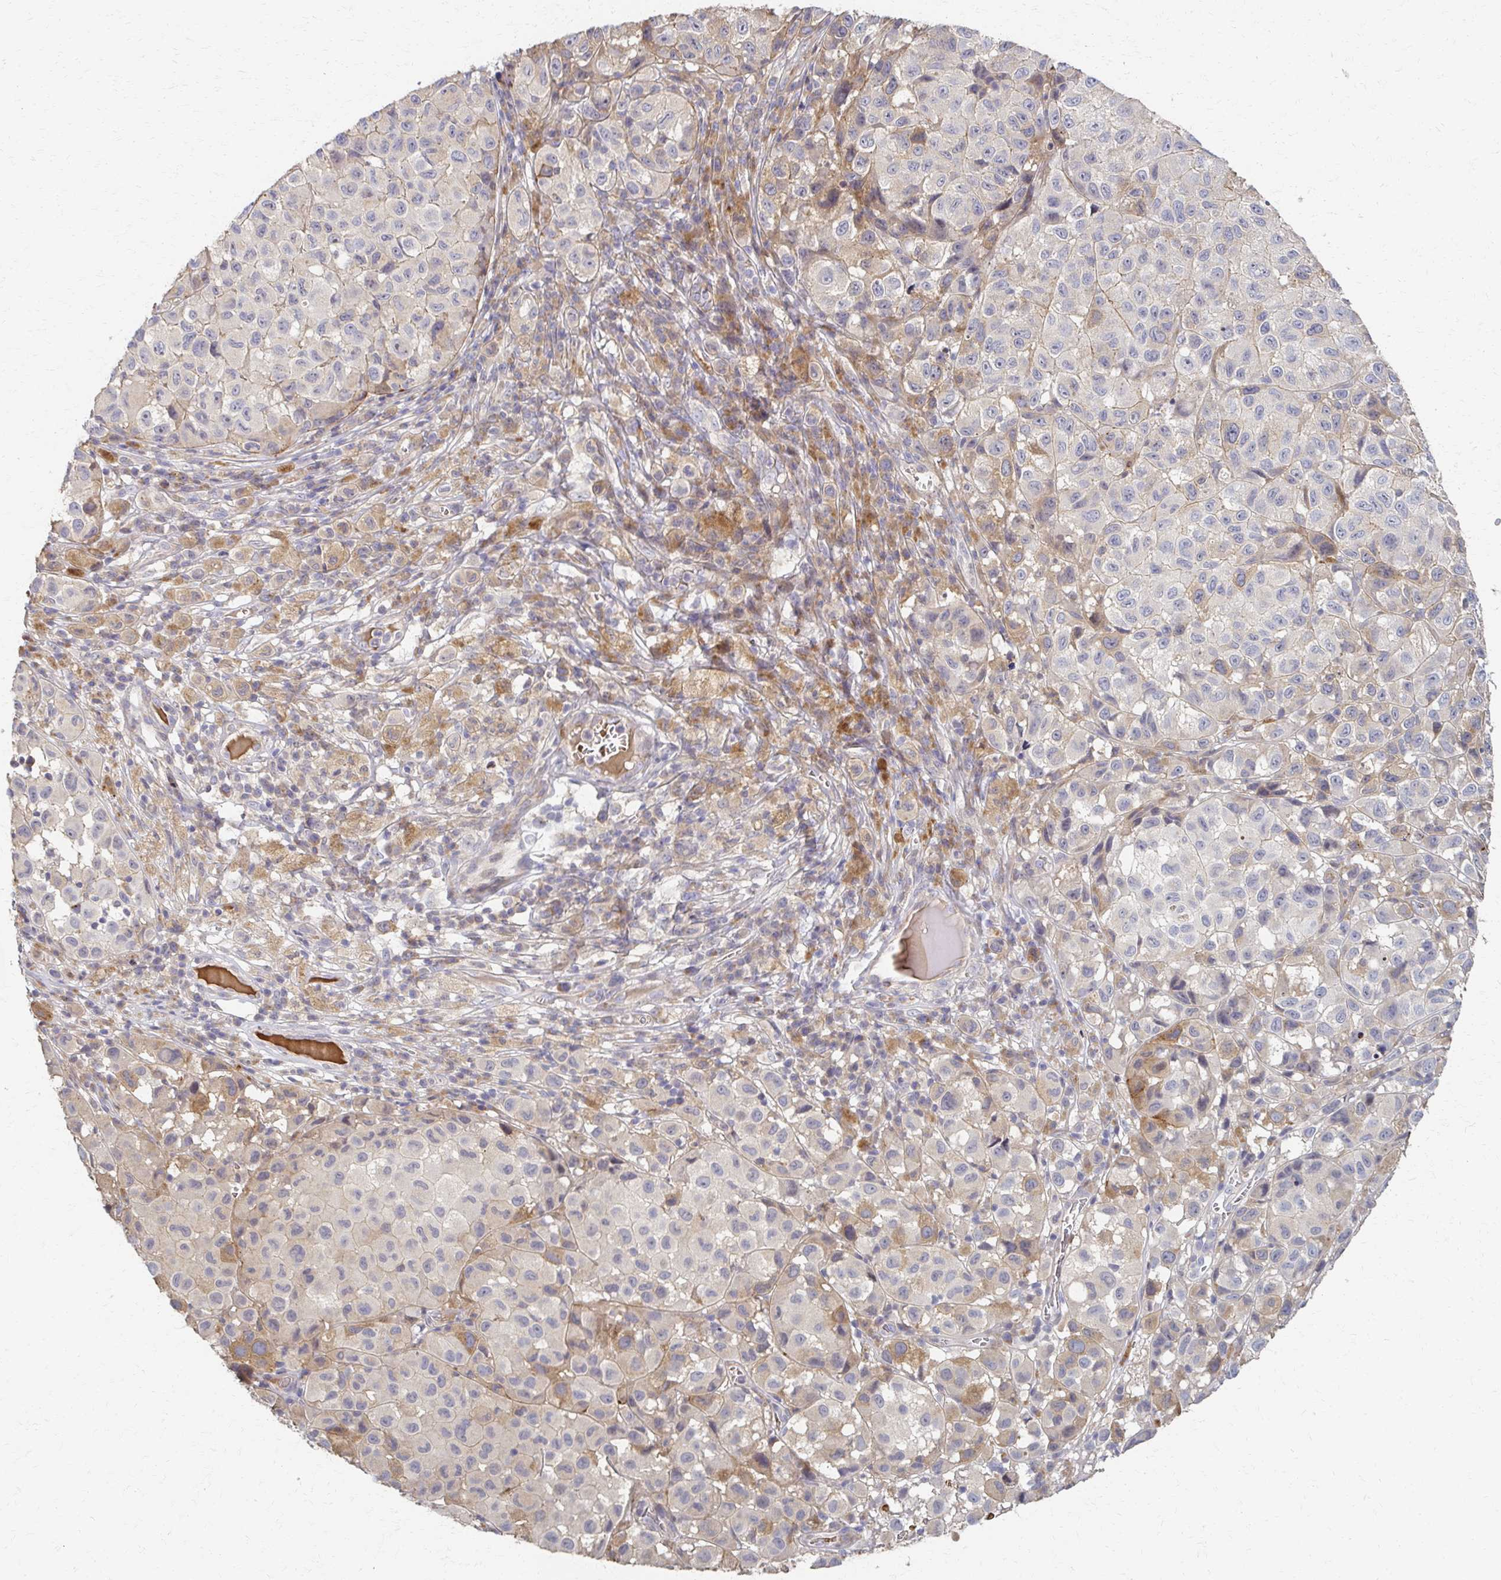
{"staining": {"intensity": "moderate", "quantity": "<25%", "location": "cytoplasmic/membranous"}, "tissue": "melanoma", "cell_type": "Tumor cells", "image_type": "cancer", "snomed": [{"axis": "morphology", "description": "Malignant melanoma, NOS"}, {"axis": "topography", "description": "Skin"}], "caption": "The photomicrograph demonstrates a brown stain indicating the presence of a protein in the cytoplasmic/membranous of tumor cells in melanoma.", "gene": "SKA2", "patient": {"sex": "male", "age": 93}}